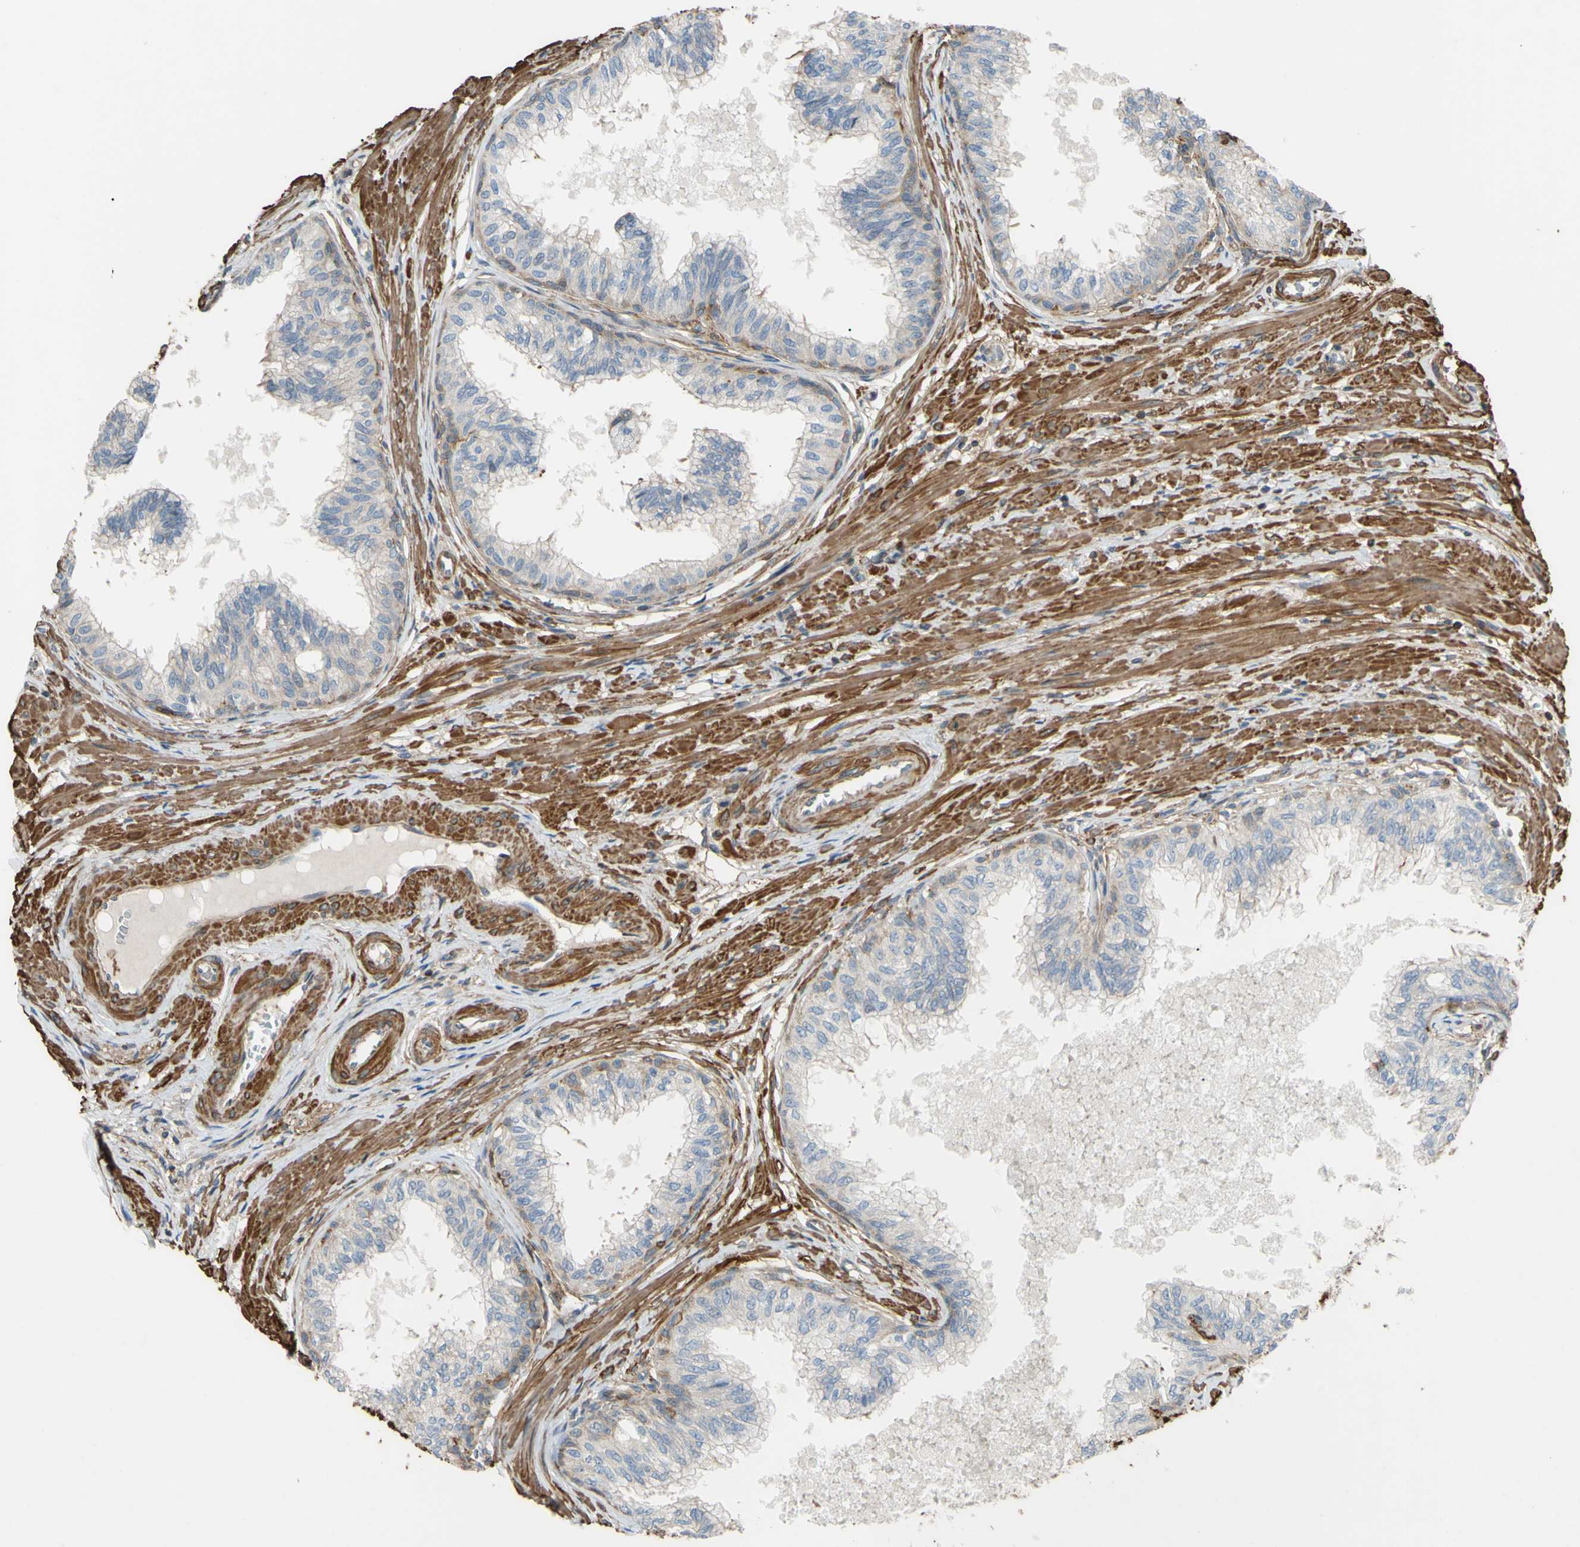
{"staining": {"intensity": "moderate", "quantity": ">75%", "location": "cytoplasmic/membranous"}, "tissue": "prostate", "cell_type": "Glandular cells", "image_type": "normal", "snomed": [{"axis": "morphology", "description": "Normal tissue, NOS"}, {"axis": "topography", "description": "Prostate"}, {"axis": "topography", "description": "Seminal veicle"}], "caption": "Protein staining shows moderate cytoplasmic/membranous positivity in approximately >75% of glandular cells in benign prostate. Immunohistochemistry stains the protein of interest in brown and the nuclei are stained blue.", "gene": "ADD3", "patient": {"sex": "male", "age": 60}}